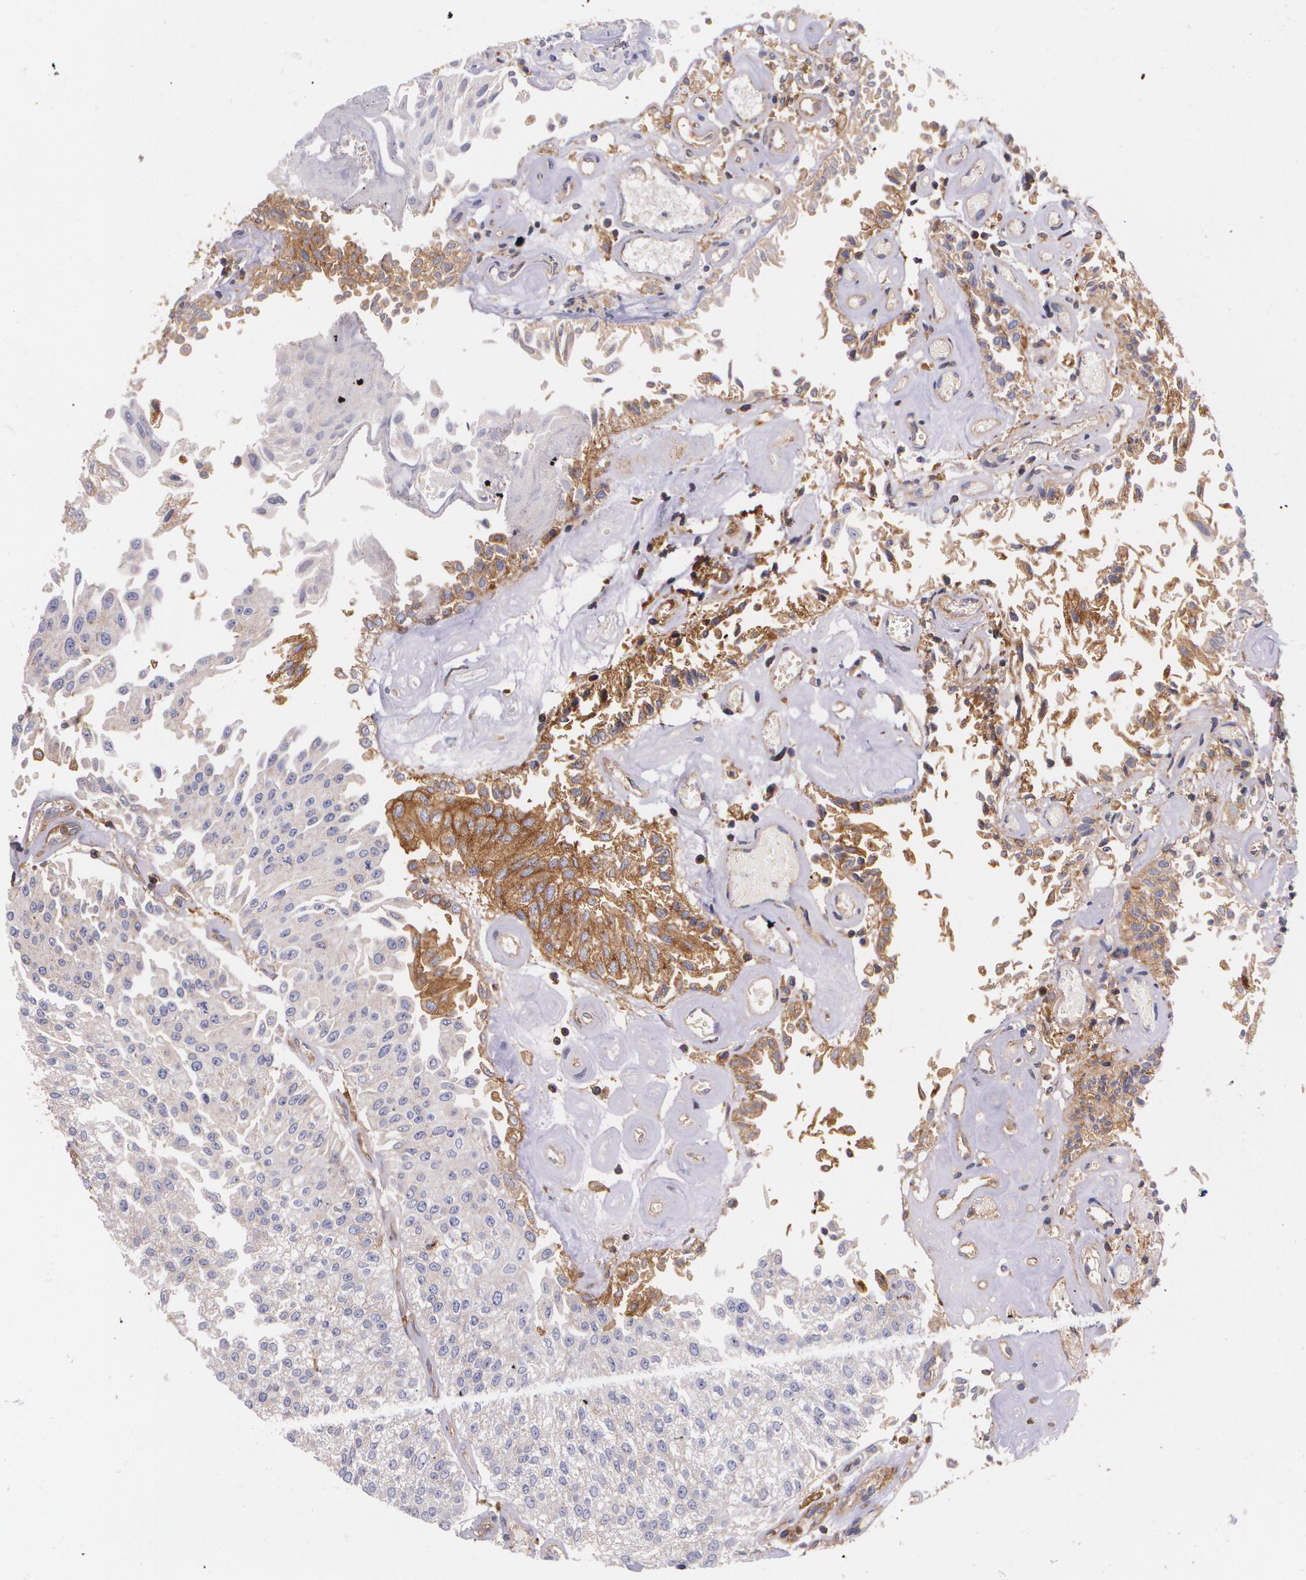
{"staining": {"intensity": "weak", "quantity": ">75%", "location": "cytoplasmic/membranous"}, "tissue": "urothelial cancer", "cell_type": "Tumor cells", "image_type": "cancer", "snomed": [{"axis": "morphology", "description": "Urothelial carcinoma, Low grade"}, {"axis": "topography", "description": "Urinary bladder"}], "caption": "Urothelial cancer stained with DAB (3,3'-diaminobenzidine) immunohistochemistry (IHC) demonstrates low levels of weak cytoplasmic/membranous staining in approximately >75% of tumor cells.", "gene": "B2M", "patient": {"sex": "male", "age": 86}}